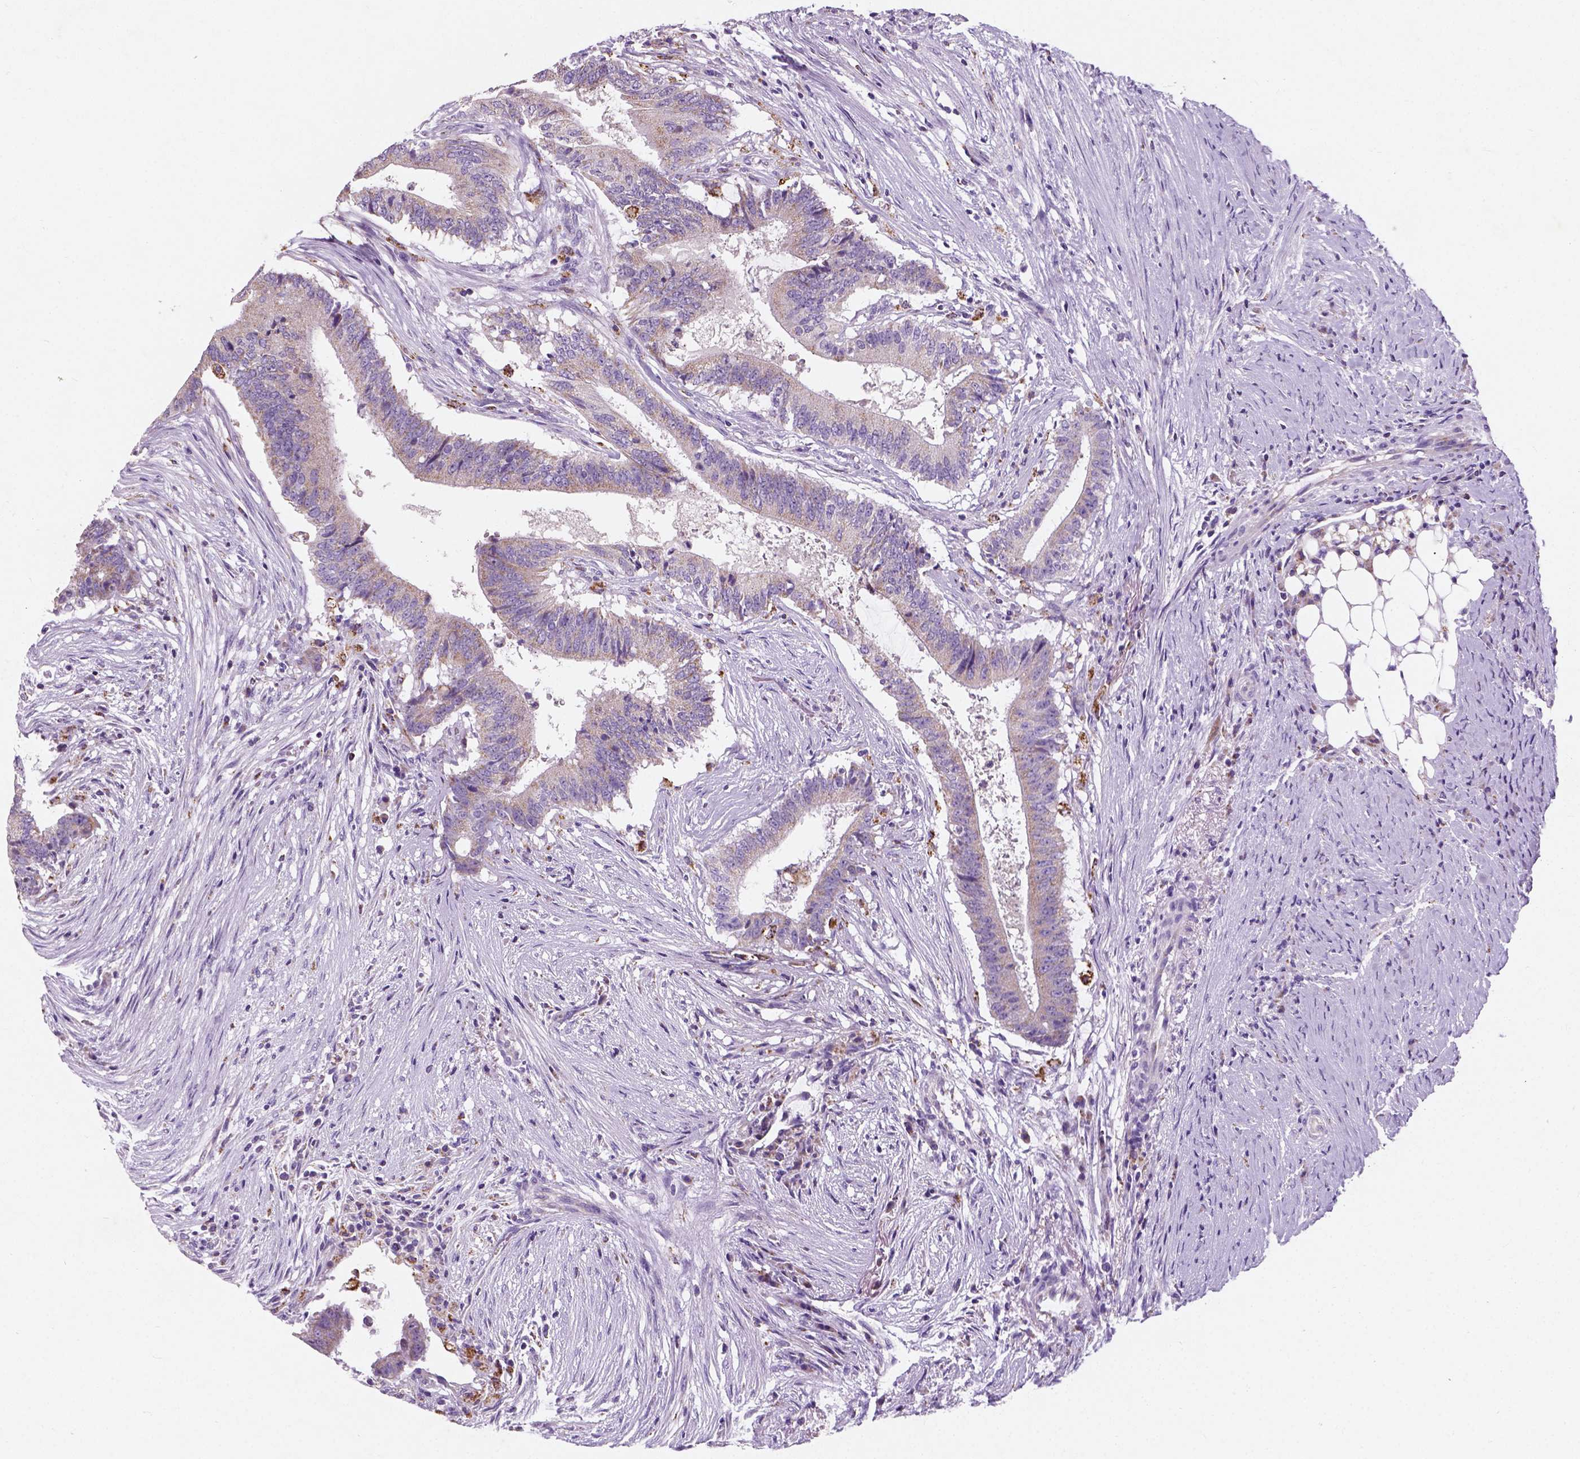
{"staining": {"intensity": "negative", "quantity": "none", "location": "none"}, "tissue": "colorectal cancer", "cell_type": "Tumor cells", "image_type": "cancer", "snomed": [{"axis": "morphology", "description": "Adenocarcinoma, NOS"}, {"axis": "topography", "description": "Colon"}], "caption": "DAB (3,3'-diaminobenzidine) immunohistochemical staining of human colorectal cancer reveals no significant positivity in tumor cells.", "gene": "CHODL", "patient": {"sex": "female", "age": 43}}